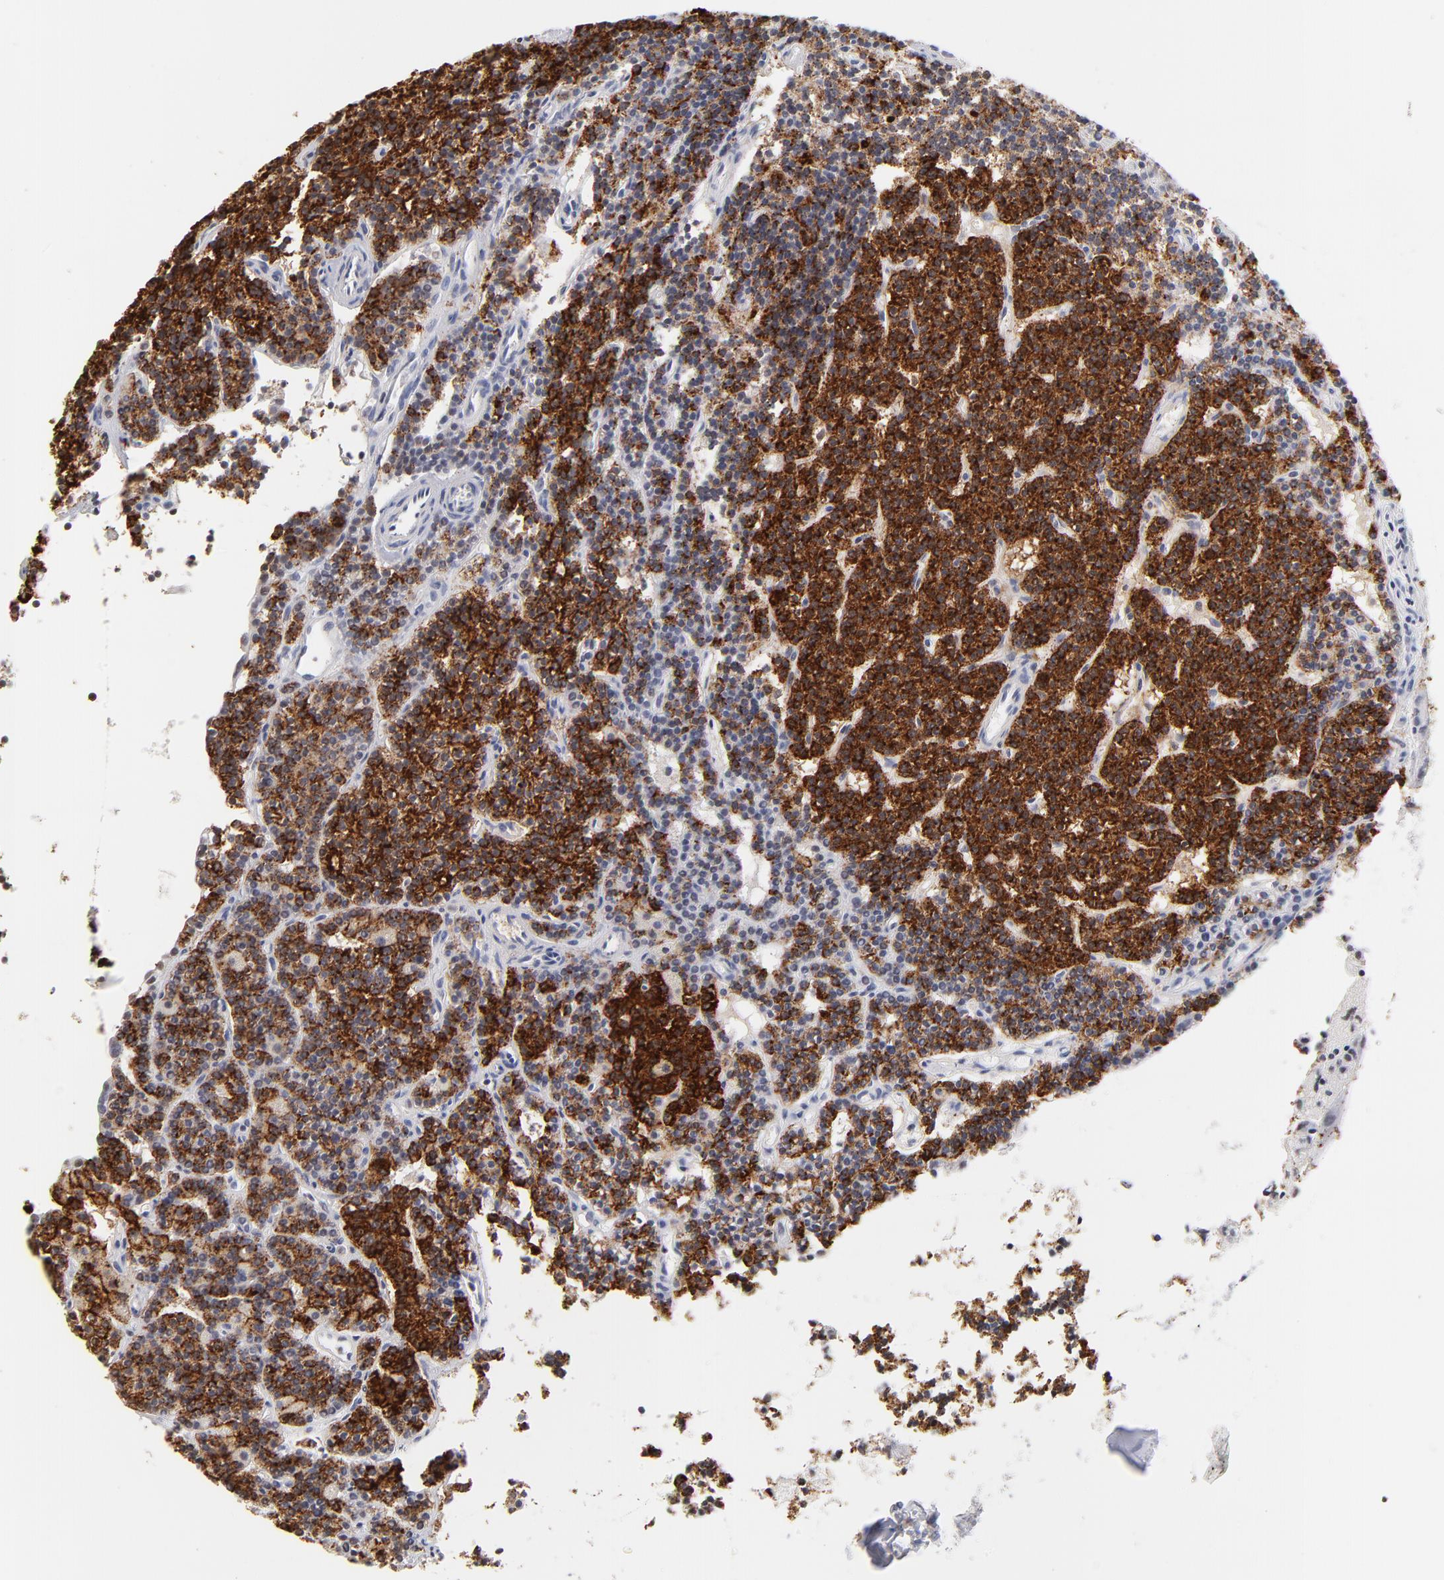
{"staining": {"intensity": "strong", "quantity": ">75%", "location": "cytoplasmic/membranous"}, "tissue": "parathyroid gland", "cell_type": "Glandular cells", "image_type": "normal", "snomed": [{"axis": "morphology", "description": "Normal tissue, NOS"}, {"axis": "topography", "description": "Parathyroid gland"}], "caption": "Strong cytoplasmic/membranous expression is seen in approximately >75% of glandular cells in normal parathyroid gland.", "gene": "KHNYN", "patient": {"sex": "female", "age": 45}}